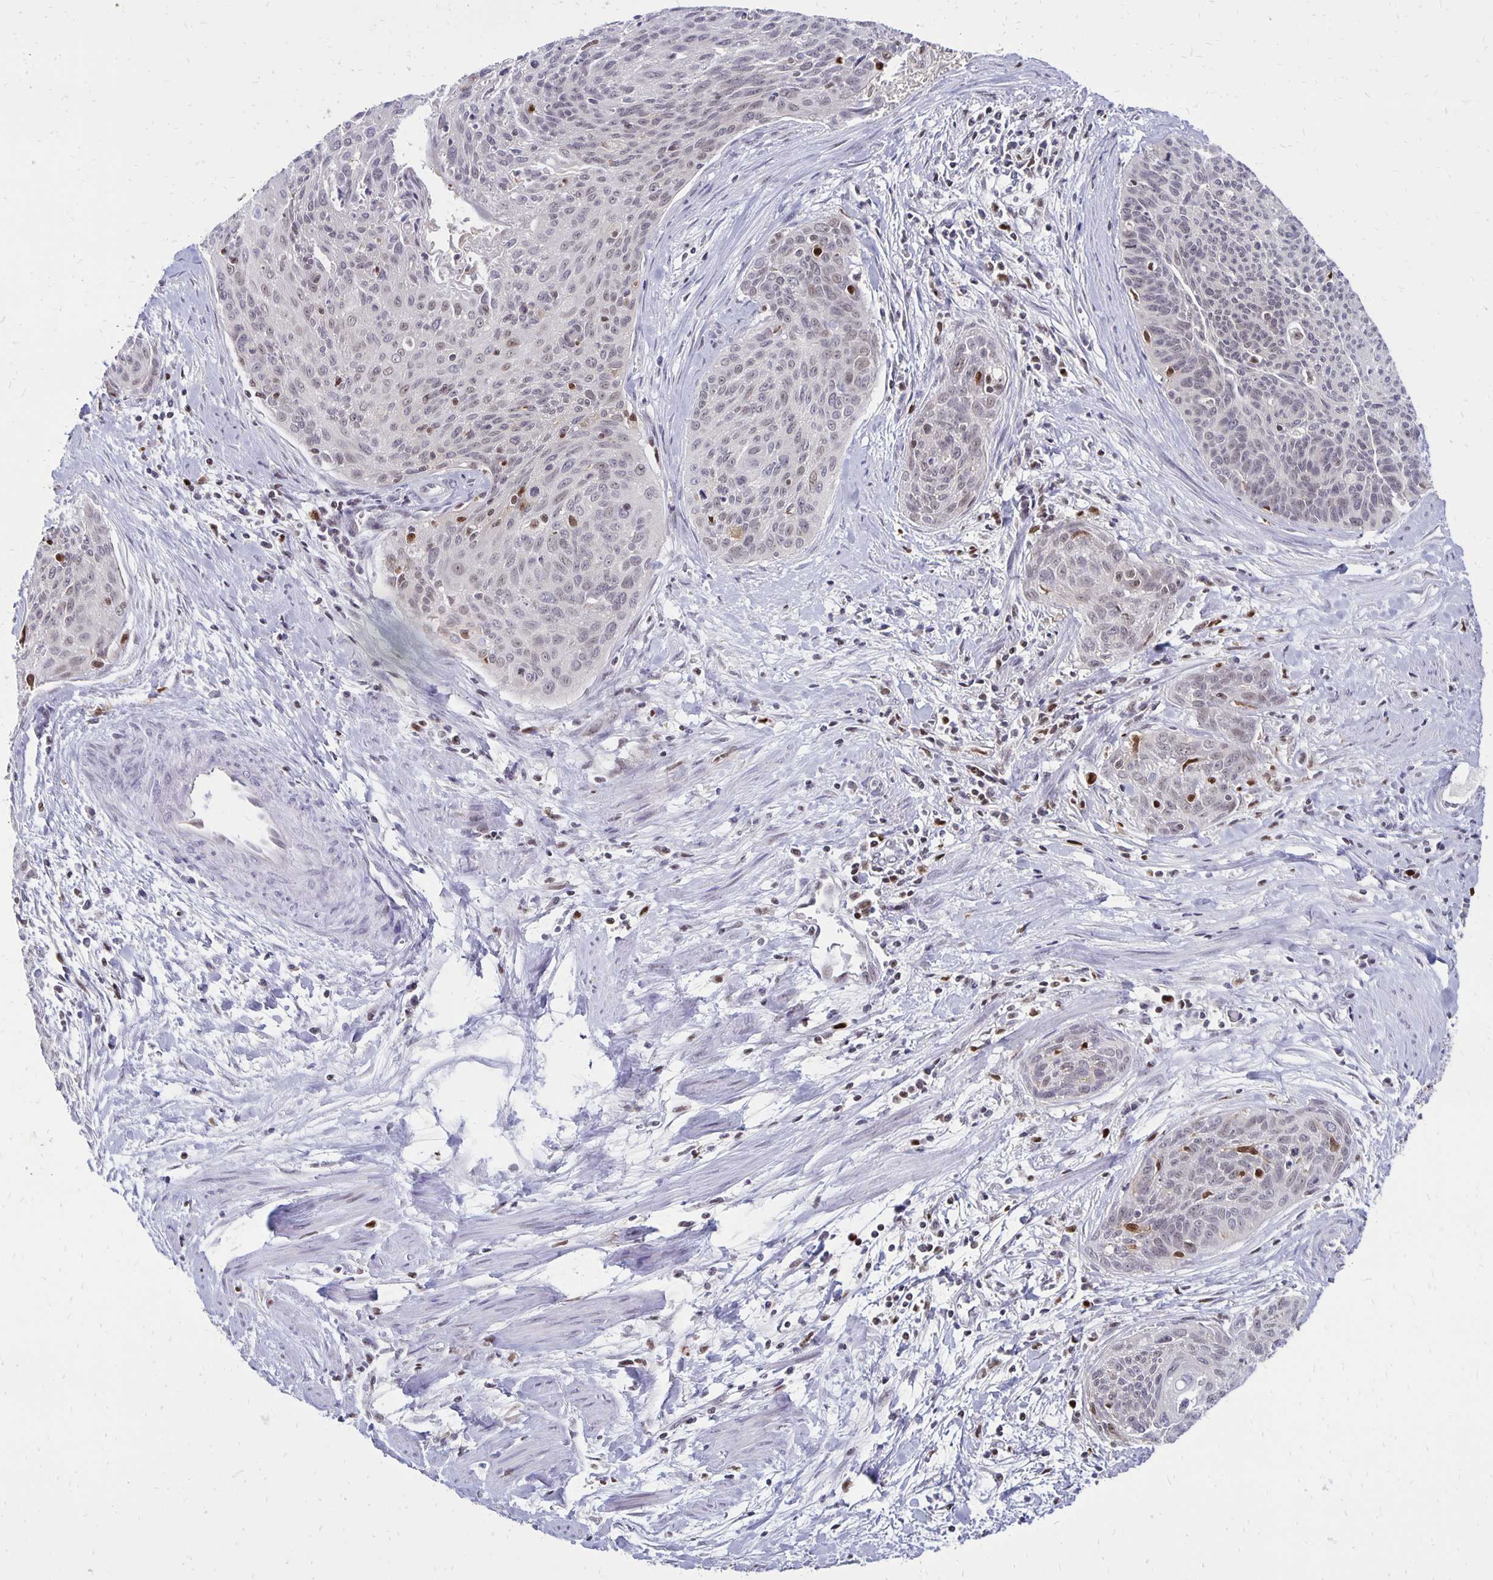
{"staining": {"intensity": "weak", "quantity": "<25%", "location": "nuclear"}, "tissue": "cervical cancer", "cell_type": "Tumor cells", "image_type": "cancer", "snomed": [{"axis": "morphology", "description": "Squamous cell carcinoma, NOS"}, {"axis": "topography", "description": "Cervix"}], "caption": "The image displays no significant expression in tumor cells of squamous cell carcinoma (cervical).", "gene": "DCK", "patient": {"sex": "female", "age": 55}}